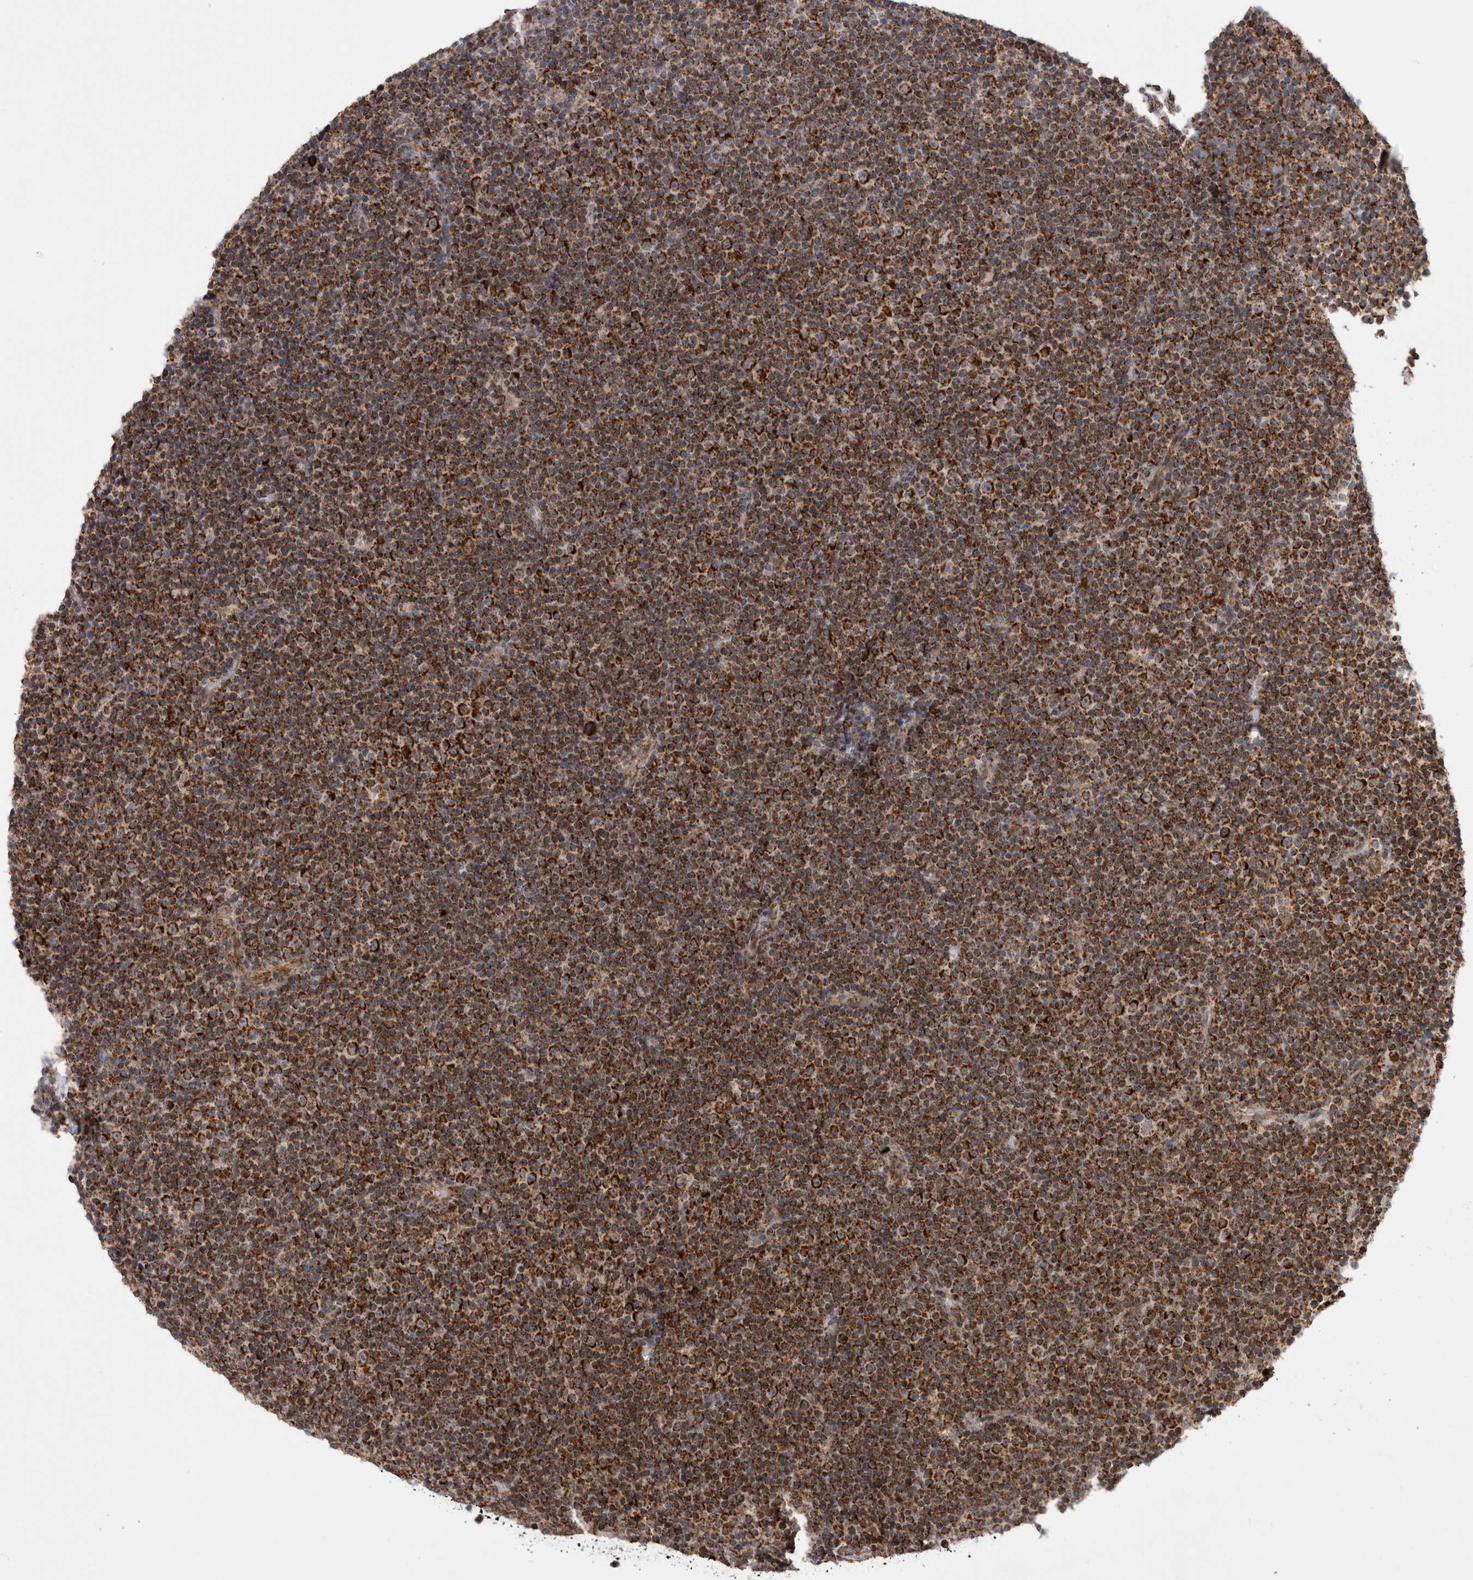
{"staining": {"intensity": "strong", "quantity": ">75%", "location": "cytoplasmic/membranous"}, "tissue": "lymphoma", "cell_type": "Tumor cells", "image_type": "cancer", "snomed": [{"axis": "morphology", "description": "Malignant lymphoma, non-Hodgkin's type, Low grade"}, {"axis": "topography", "description": "Lymph node"}], "caption": "Human lymphoma stained for a protein (brown) demonstrates strong cytoplasmic/membranous positive expression in approximately >75% of tumor cells.", "gene": "MRPL37", "patient": {"sex": "female", "age": 67}}